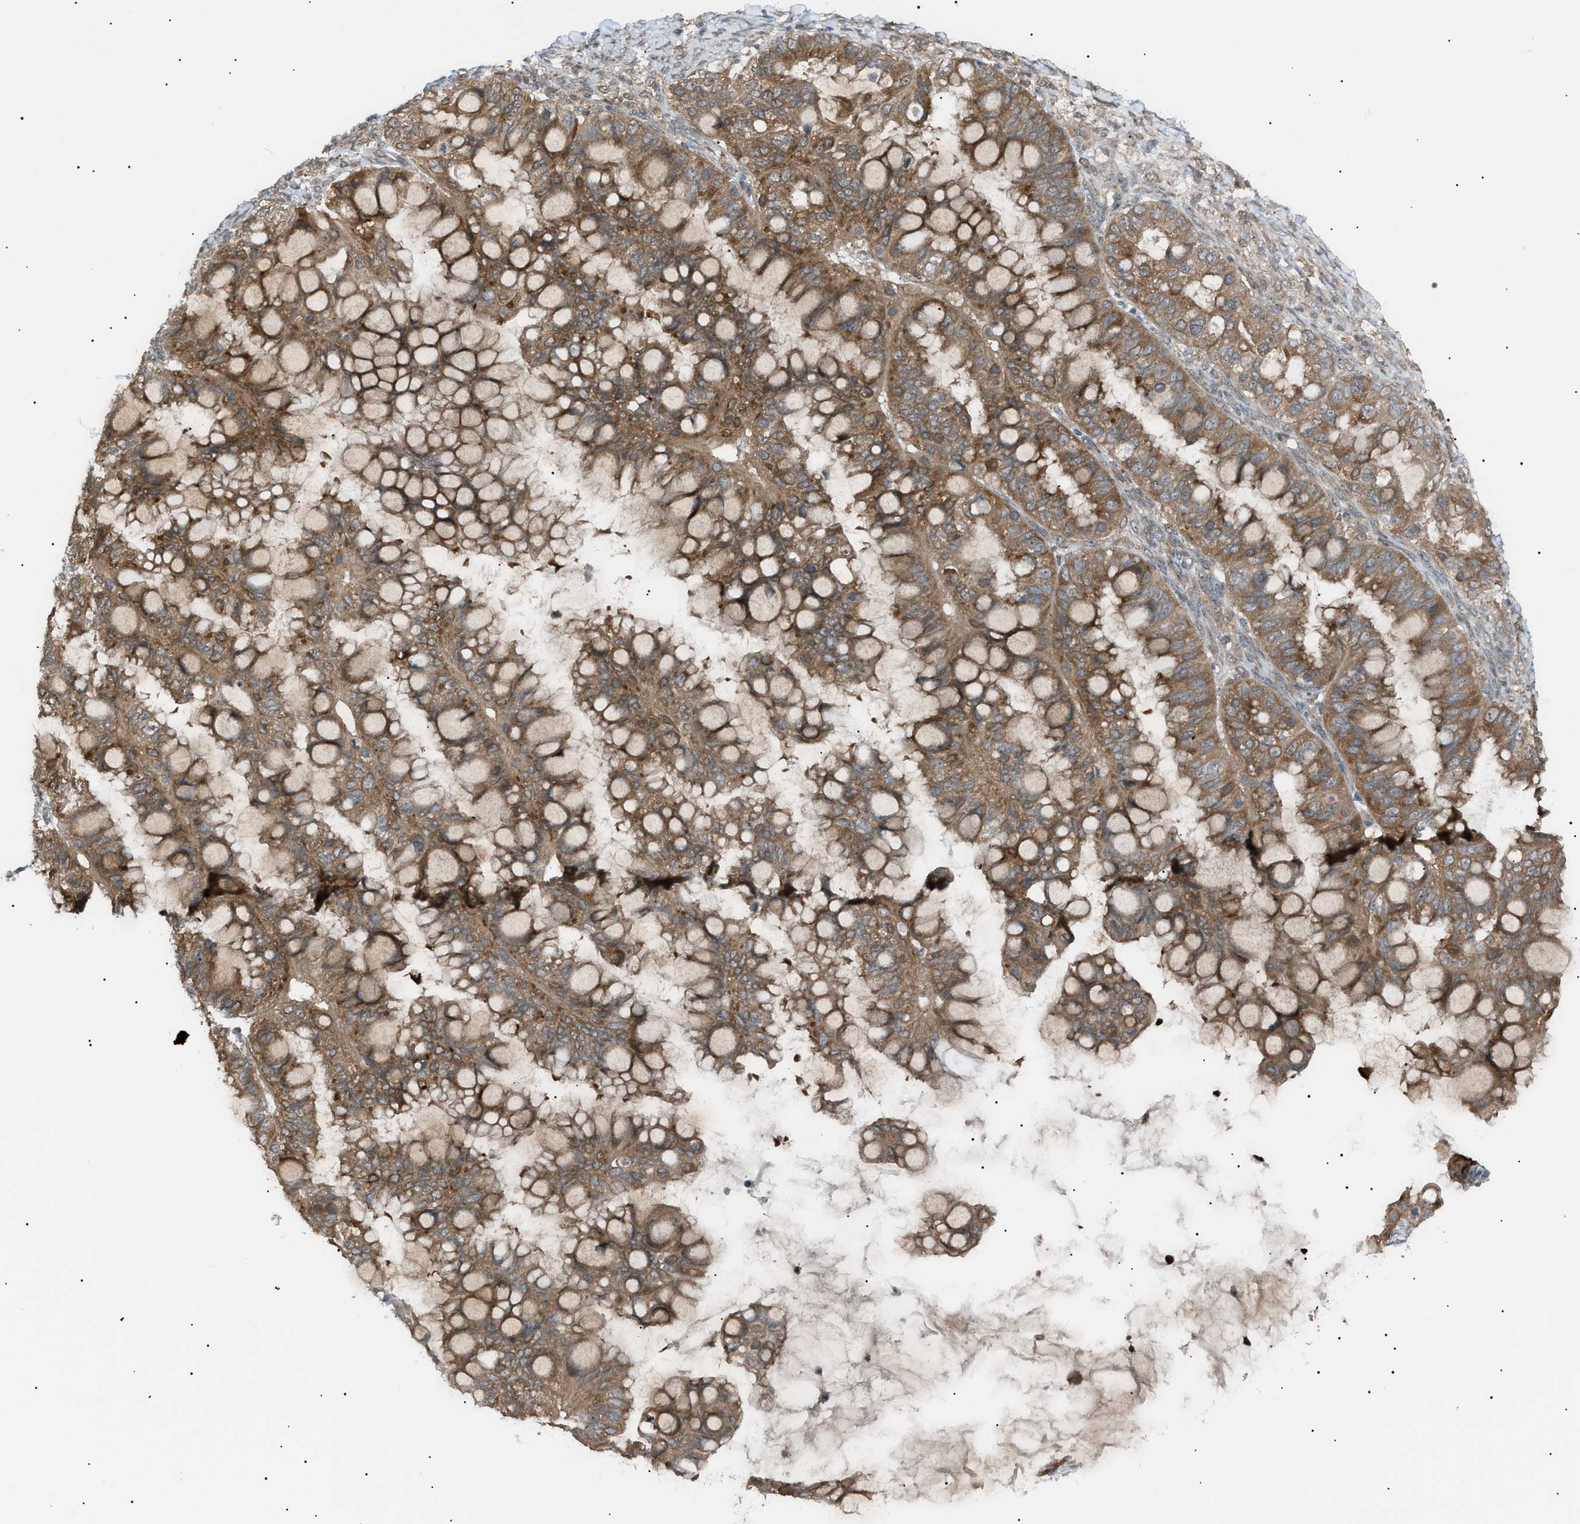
{"staining": {"intensity": "moderate", "quantity": ">75%", "location": "cytoplasmic/membranous"}, "tissue": "ovarian cancer", "cell_type": "Tumor cells", "image_type": "cancer", "snomed": [{"axis": "morphology", "description": "Cystadenocarcinoma, mucinous, NOS"}, {"axis": "topography", "description": "Ovary"}], "caption": "DAB (3,3'-diaminobenzidine) immunohistochemical staining of human ovarian cancer (mucinous cystadenocarcinoma) demonstrates moderate cytoplasmic/membranous protein positivity in approximately >75% of tumor cells. (DAB (3,3'-diaminobenzidine) IHC, brown staining for protein, blue staining for nuclei).", "gene": "LPIN2", "patient": {"sex": "female", "age": 80}}